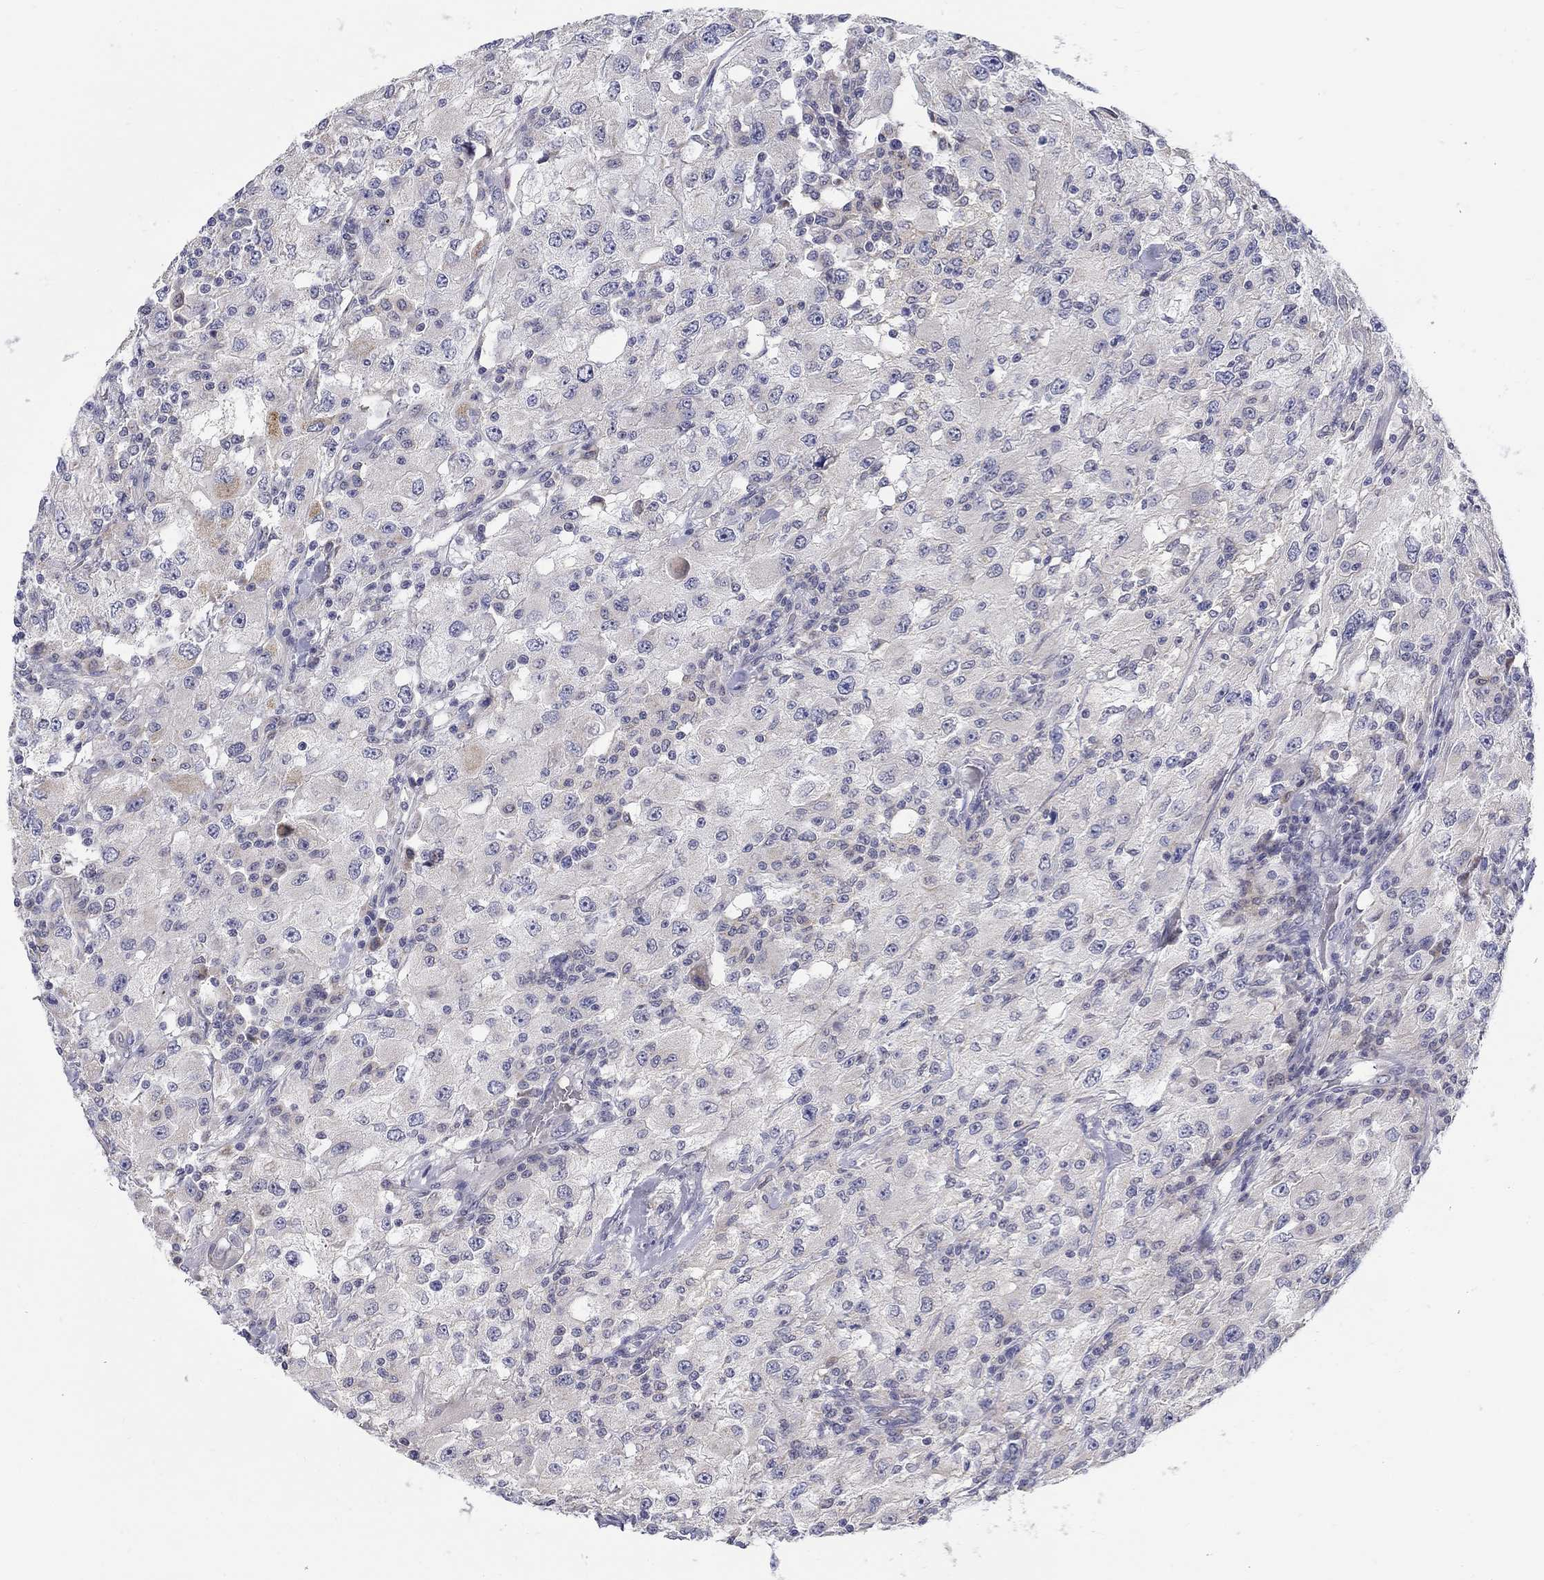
{"staining": {"intensity": "negative", "quantity": "none", "location": "none"}, "tissue": "renal cancer", "cell_type": "Tumor cells", "image_type": "cancer", "snomed": [{"axis": "morphology", "description": "Adenocarcinoma, NOS"}, {"axis": "topography", "description": "Kidney"}], "caption": "The immunohistochemistry (IHC) histopathology image has no significant positivity in tumor cells of adenocarcinoma (renal) tissue.", "gene": "ABCA4", "patient": {"sex": "female", "age": 67}}